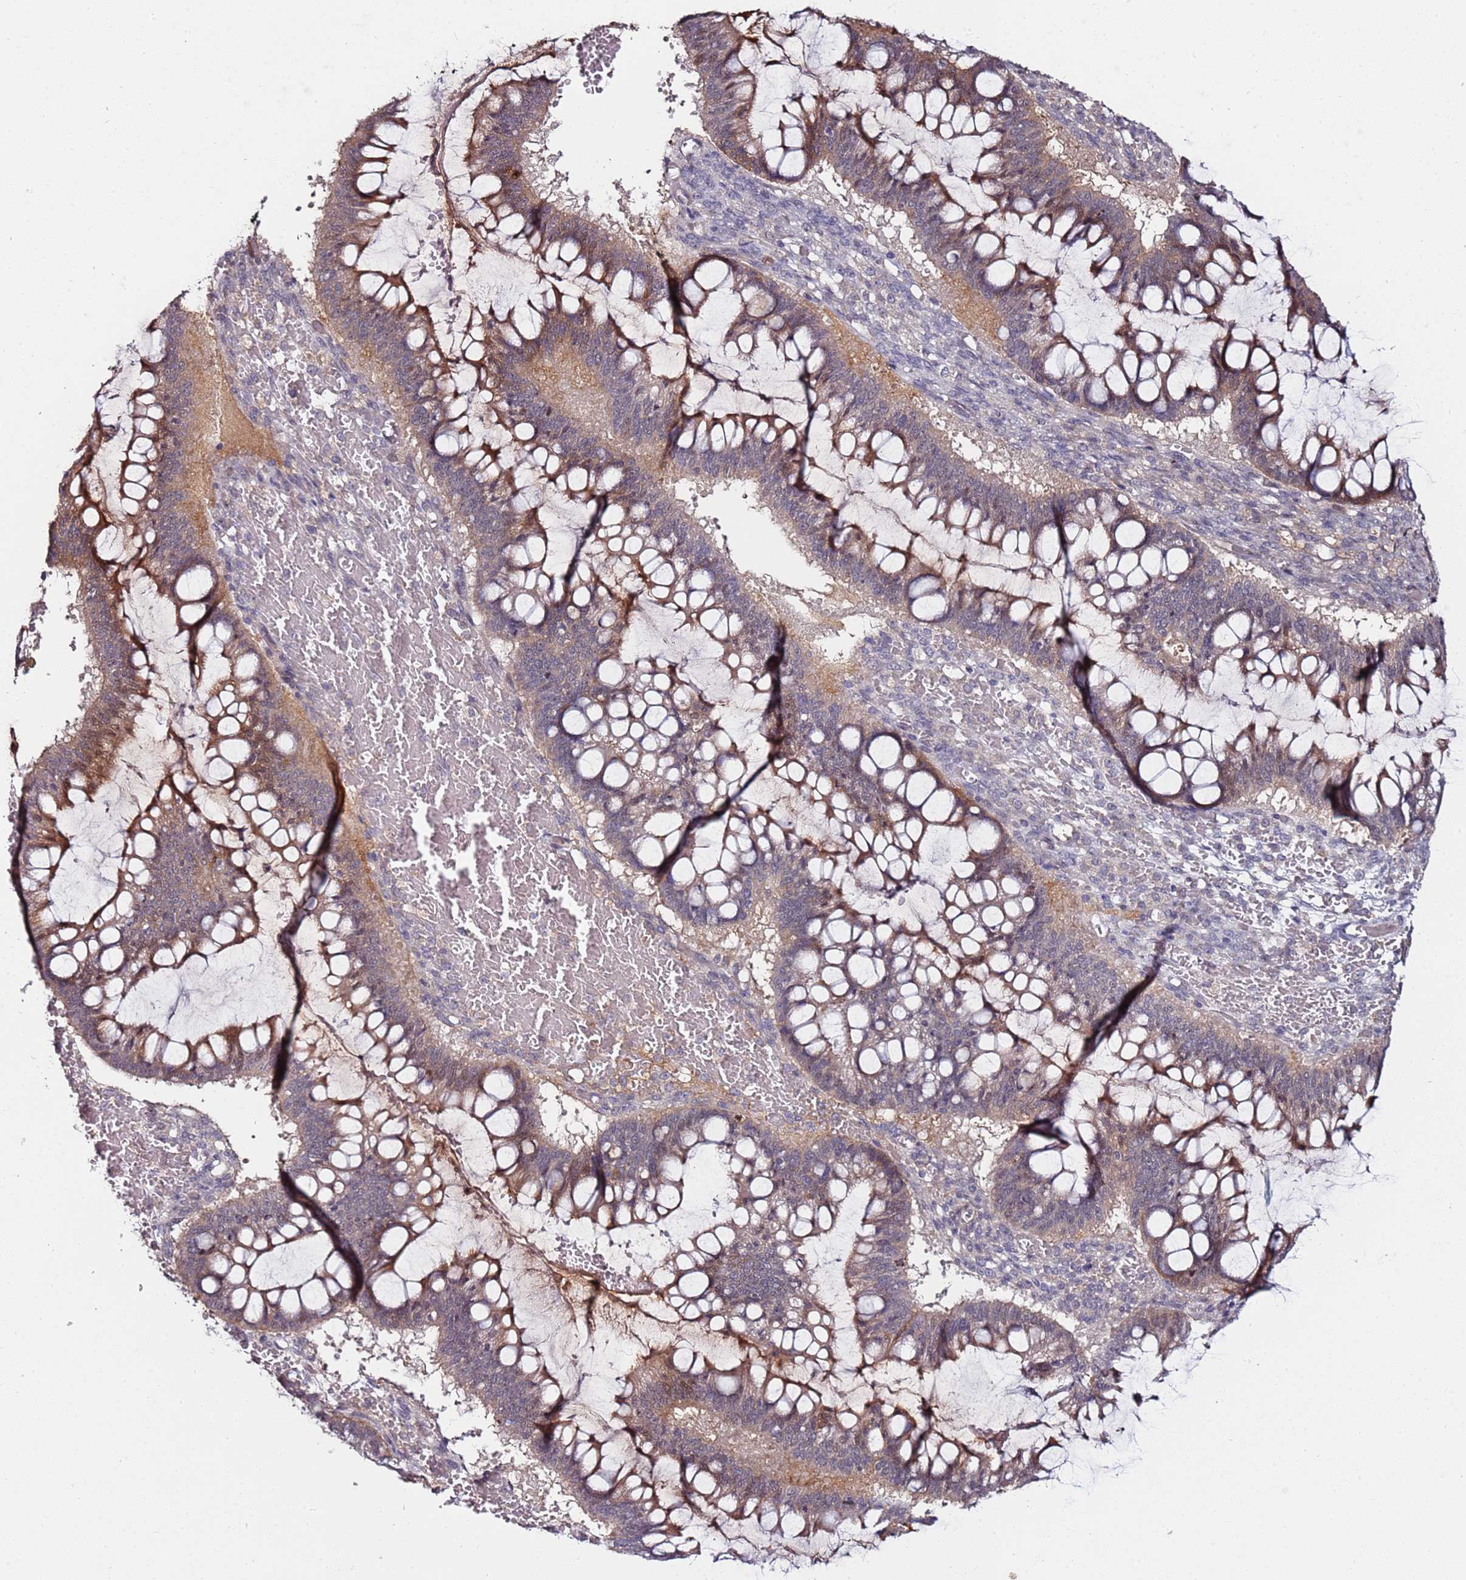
{"staining": {"intensity": "moderate", "quantity": "25%-75%", "location": "cytoplasmic/membranous"}, "tissue": "ovarian cancer", "cell_type": "Tumor cells", "image_type": "cancer", "snomed": [{"axis": "morphology", "description": "Cystadenocarcinoma, mucinous, NOS"}, {"axis": "topography", "description": "Ovary"}], "caption": "Tumor cells show medium levels of moderate cytoplasmic/membranous positivity in about 25%-75% of cells in human ovarian mucinous cystadenocarcinoma. Using DAB (brown) and hematoxylin (blue) stains, captured at high magnification using brightfield microscopy.", "gene": "DUSP28", "patient": {"sex": "female", "age": 73}}